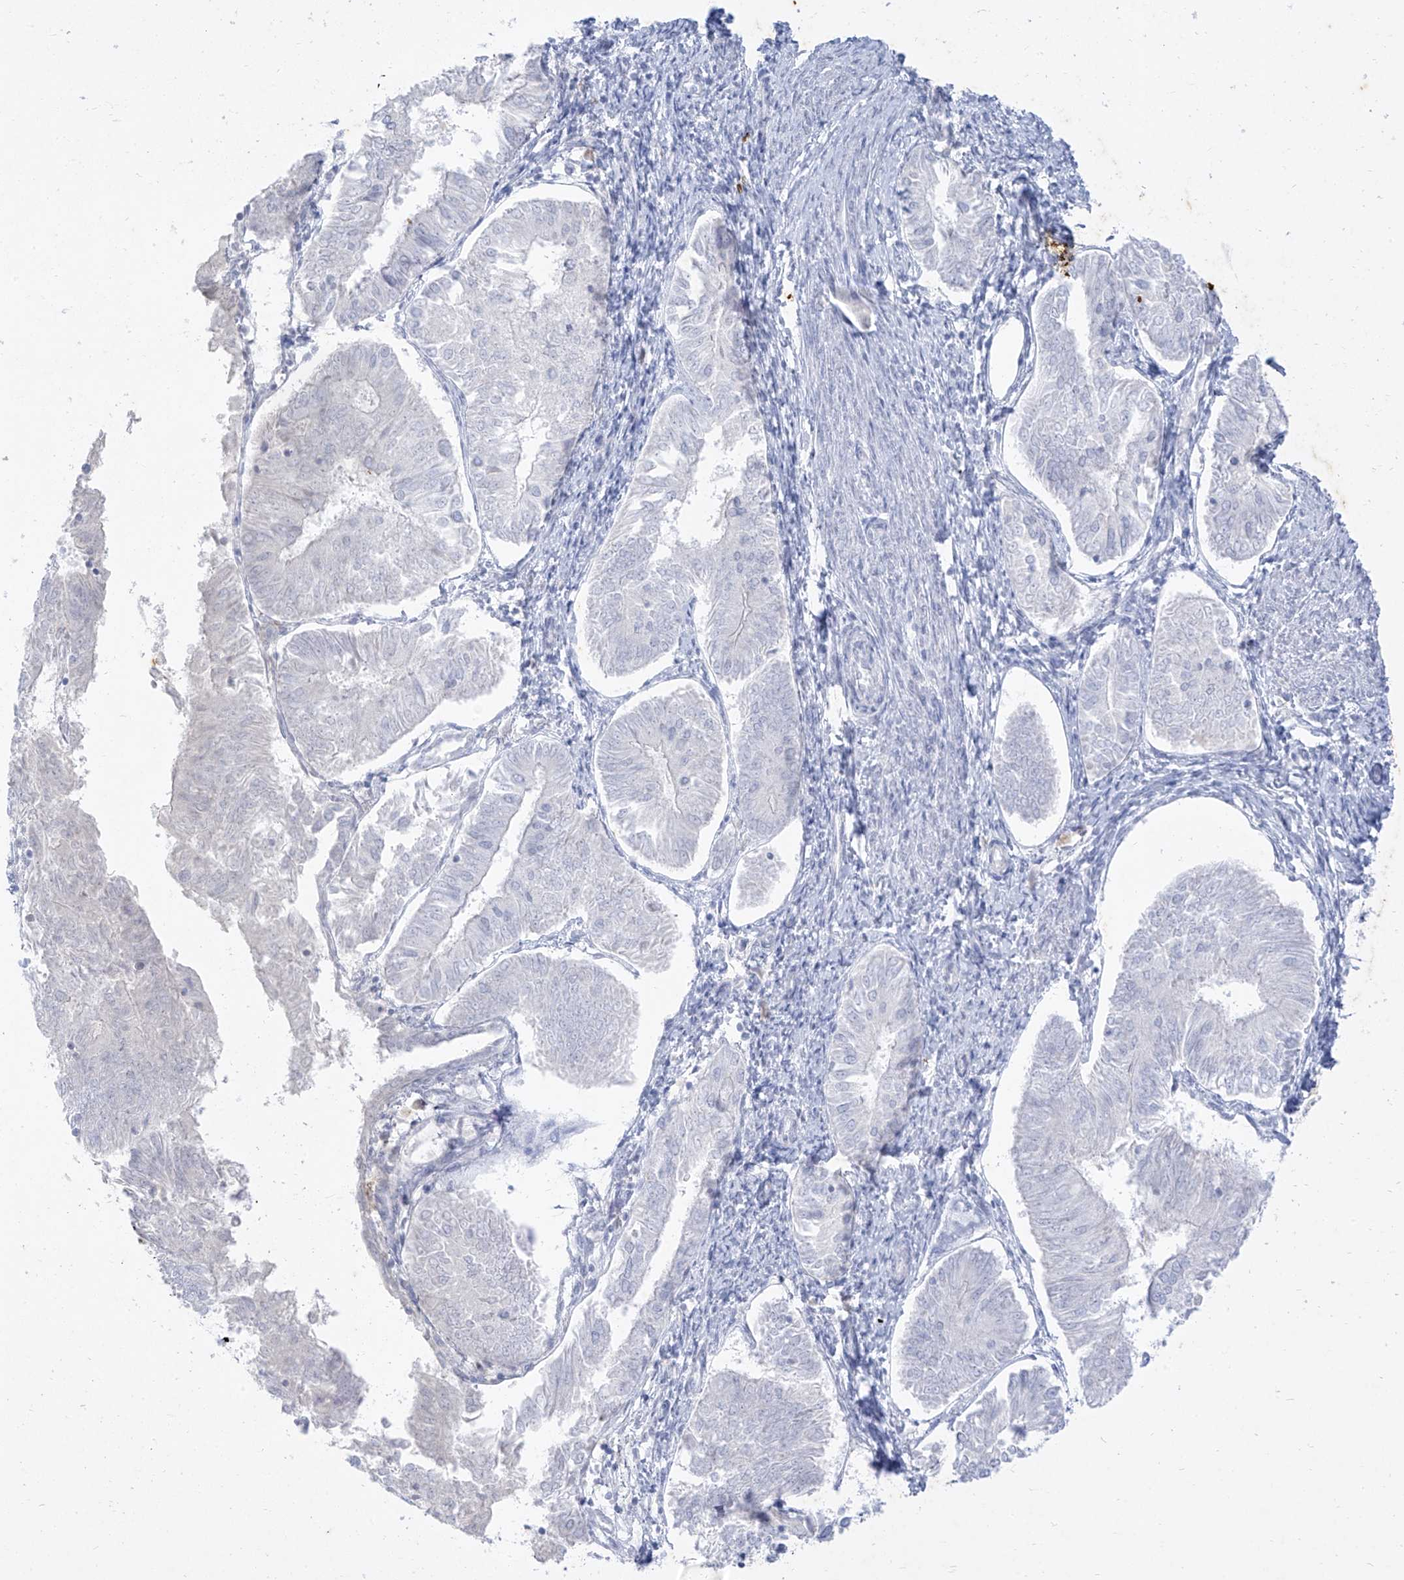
{"staining": {"intensity": "negative", "quantity": "none", "location": "none"}, "tissue": "endometrial cancer", "cell_type": "Tumor cells", "image_type": "cancer", "snomed": [{"axis": "morphology", "description": "Adenocarcinoma, NOS"}, {"axis": "topography", "description": "Endometrium"}], "caption": "Protein analysis of endometrial cancer (adenocarcinoma) displays no significant positivity in tumor cells.", "gene": "TGM4", "patient": {"sex": "female", "age": 58}}